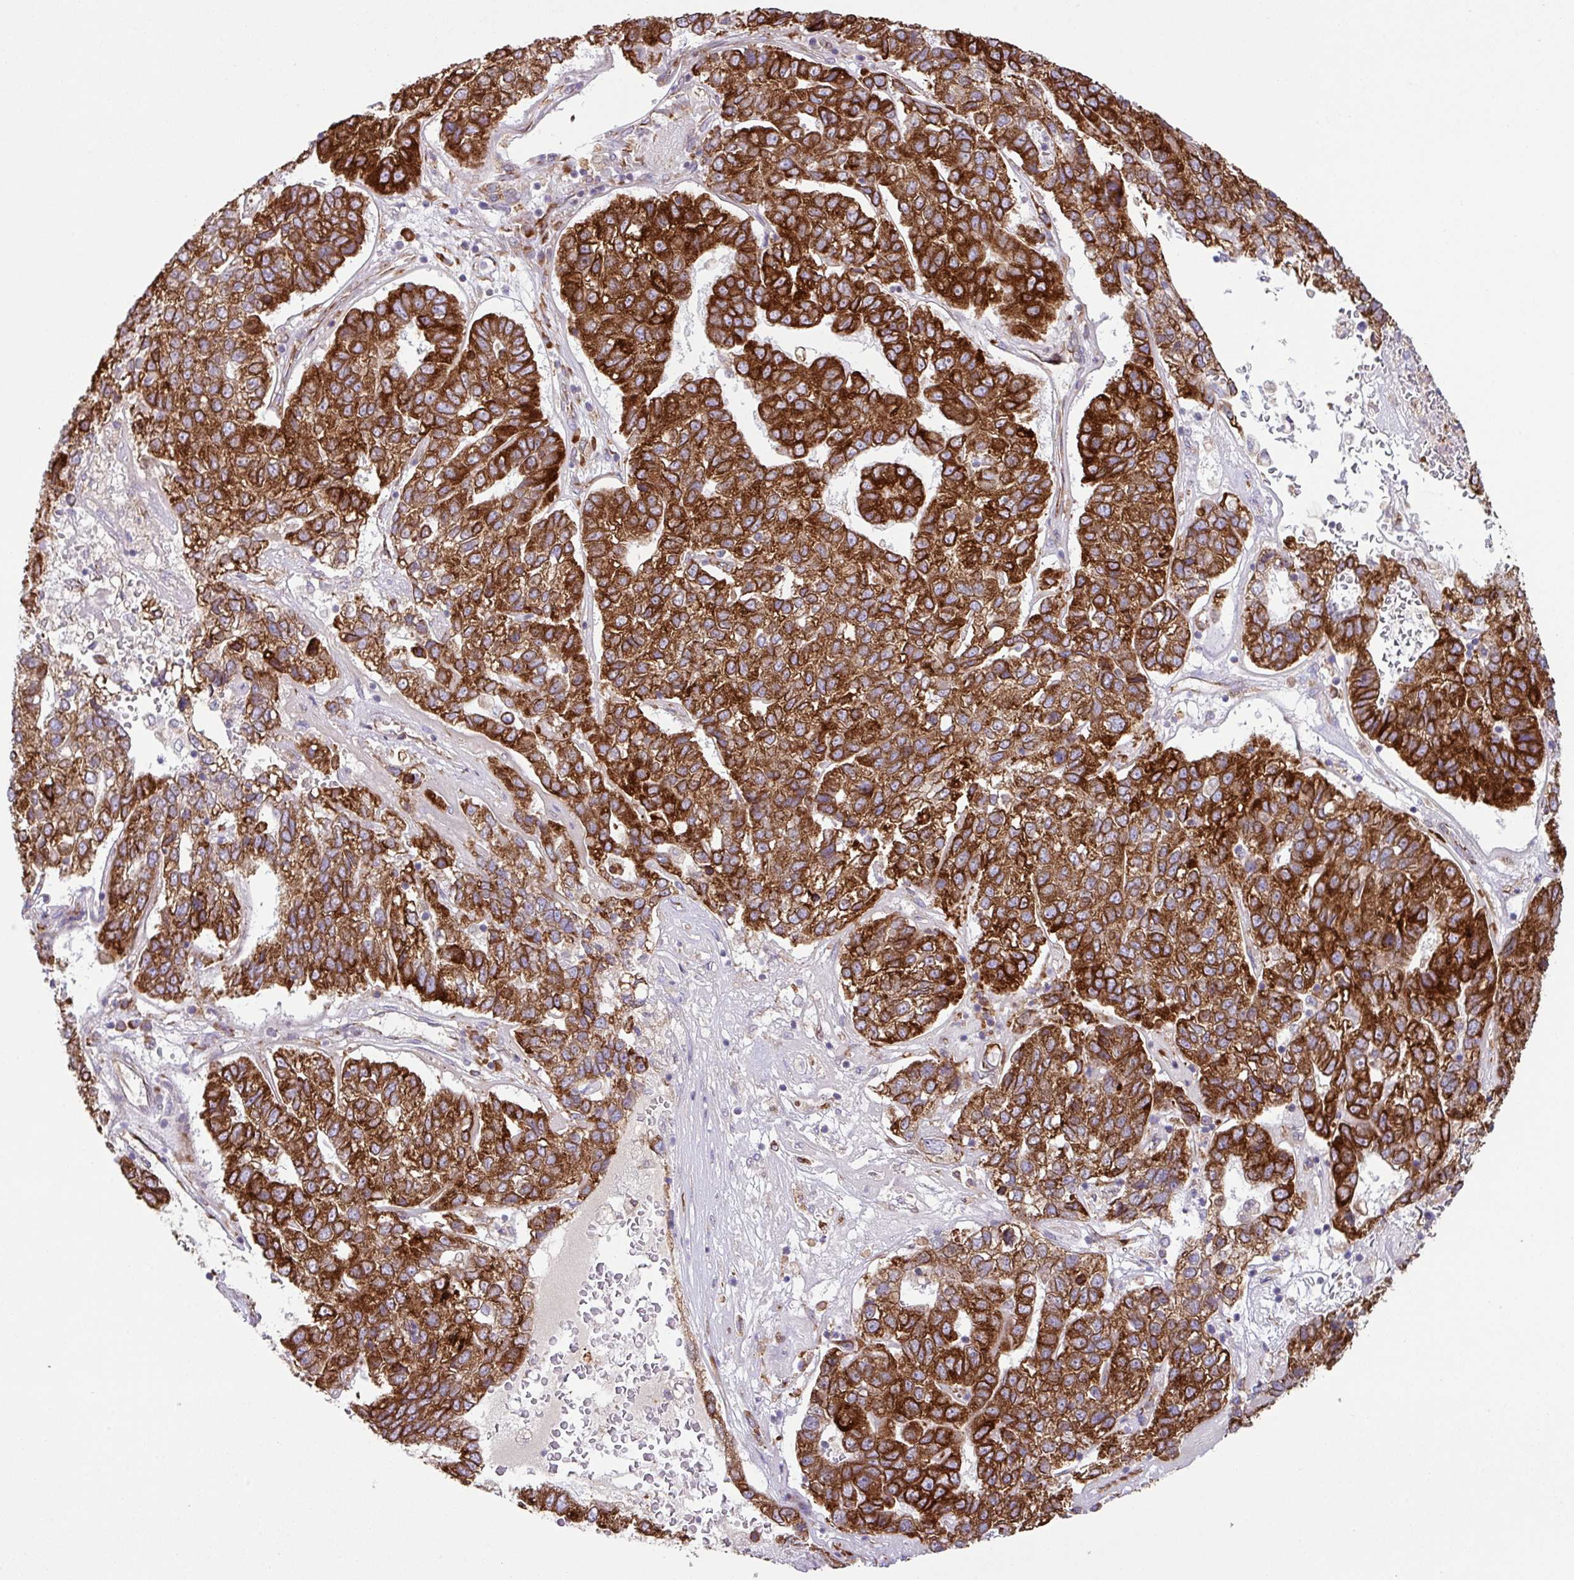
{"staining": {"intensity": "strong", "quantity": ">75%", "location": "cytoplasmic/membranous"}, "tissue": "pancreatic cancer", "cell_type": "Tumor cells", "image_type": "cancer", "snomed": [{"axis": "morphology", "description": "Adenocarcinoma, NOS"}, {"axis": "topography", "description": "Pancreas"}], "caption": "An image of adenocarcinoma (pancreatic) stained for a protein demonstrates strong cytoplasmic/membranous brown staining in tumor cells. (DAB = brown stain, brightfield microscopy at high magnification).", "gene": "SLC39A7", "patient": {"sex": "female", "age": 61}}